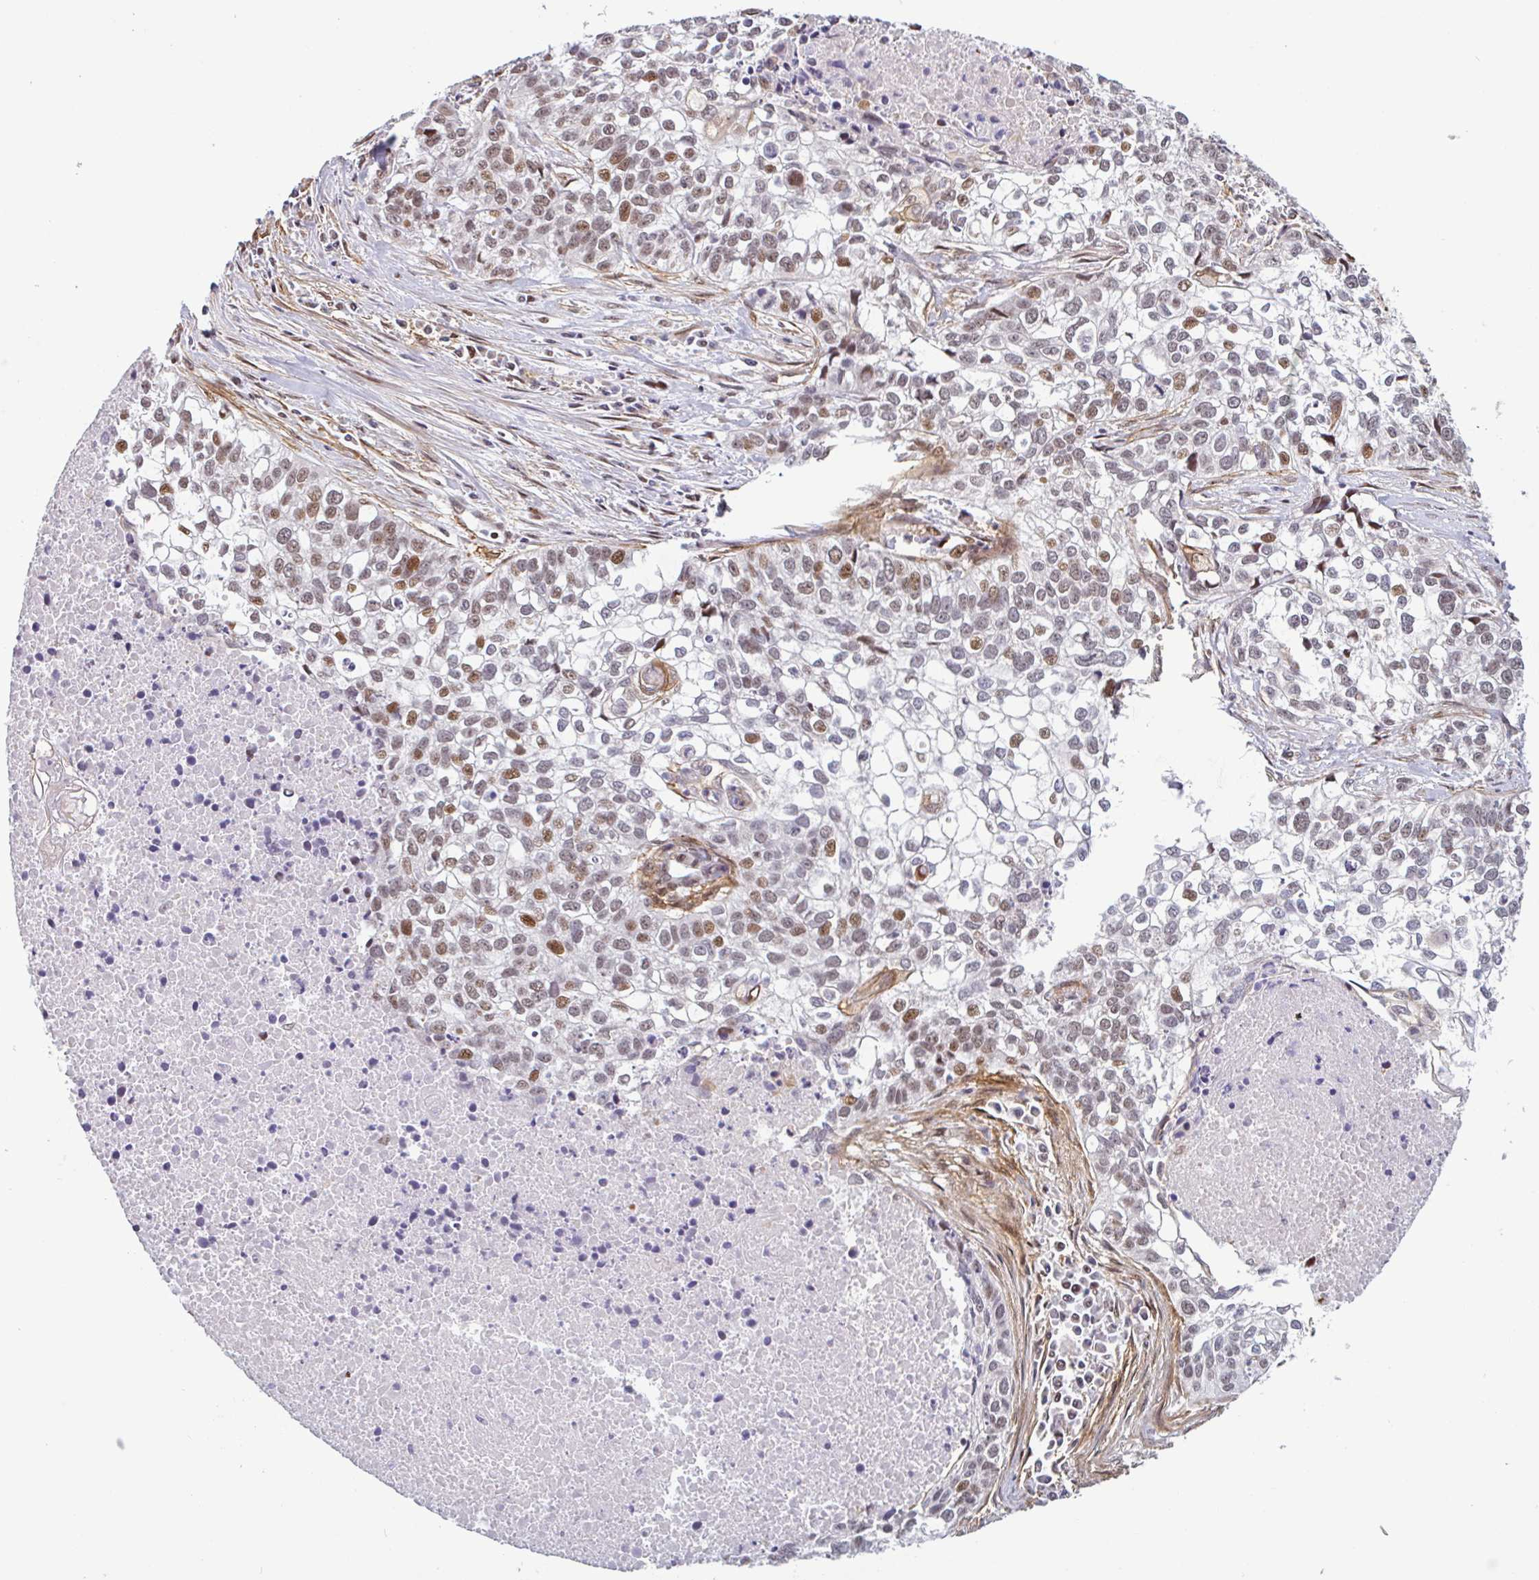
{"staining": {"intensity": "moderate", "quantity": "<25%", "location": "nuclear"}, "tissue": "lung cancer", "cell_type": "Tumor cells", "image_type": "cancer", "snomed": [{"axis": "morphology", "description": "Squamous cell carcinoma, NOS"}, {"axis": "topography", "description": "Lung"}], "caption": "A high-resolution micrograph shows immunohistochemistry (IHC) staining of lung cancer, which displays moderate nuclear positivity in approximately <25% of tumor cells.", "gene": "TMEM119", "patient": {"sex": "male", "age": 74}}